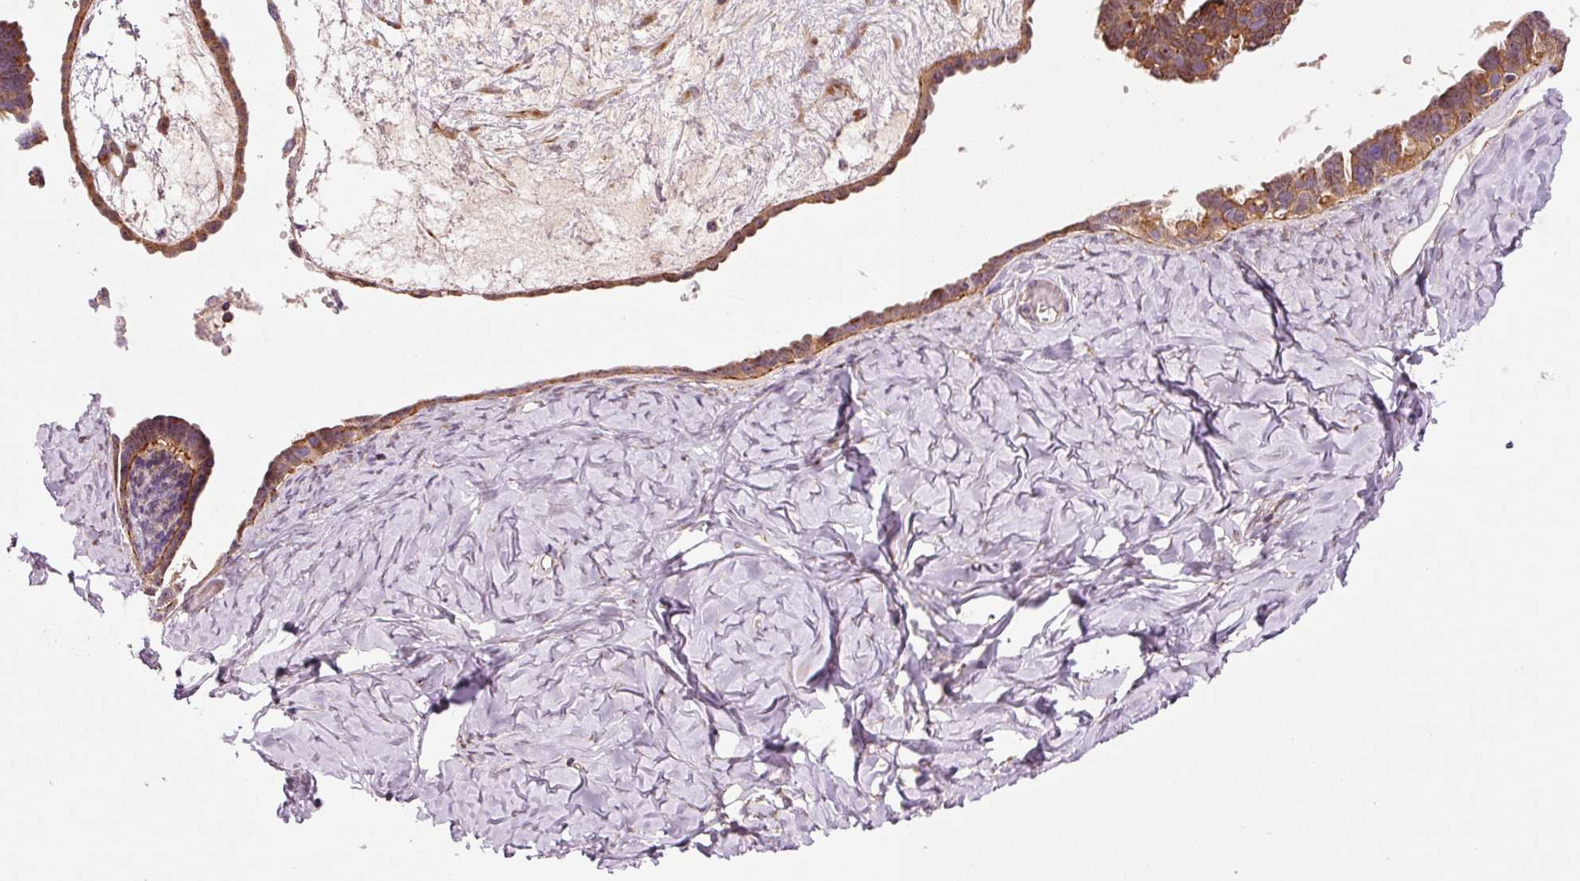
{"staining": {"intensity": "strong", "quantity": ">75%", "location": "cytoplasmic/membranous"}, "tissue": "ovarian cancer", "cell_type": "Tumor cells", "image_type": "cancer", "snomed": [{"axis": "morphology", "description": "Cystadenocarcinoma, serous, NOS"}, {"axis": "topography", "description": "Ovary"}], "caption": "This histopathology image reveals immunohistochemistry (IHC) staining of ovarian cancer (serous cystadenocarcinoma), with high strong cytoplasmic/membranous expression in approximately >75% of tumor cells.", "gene": "PPP1R14B", "patient": {"sex": "female", "age": 69}}